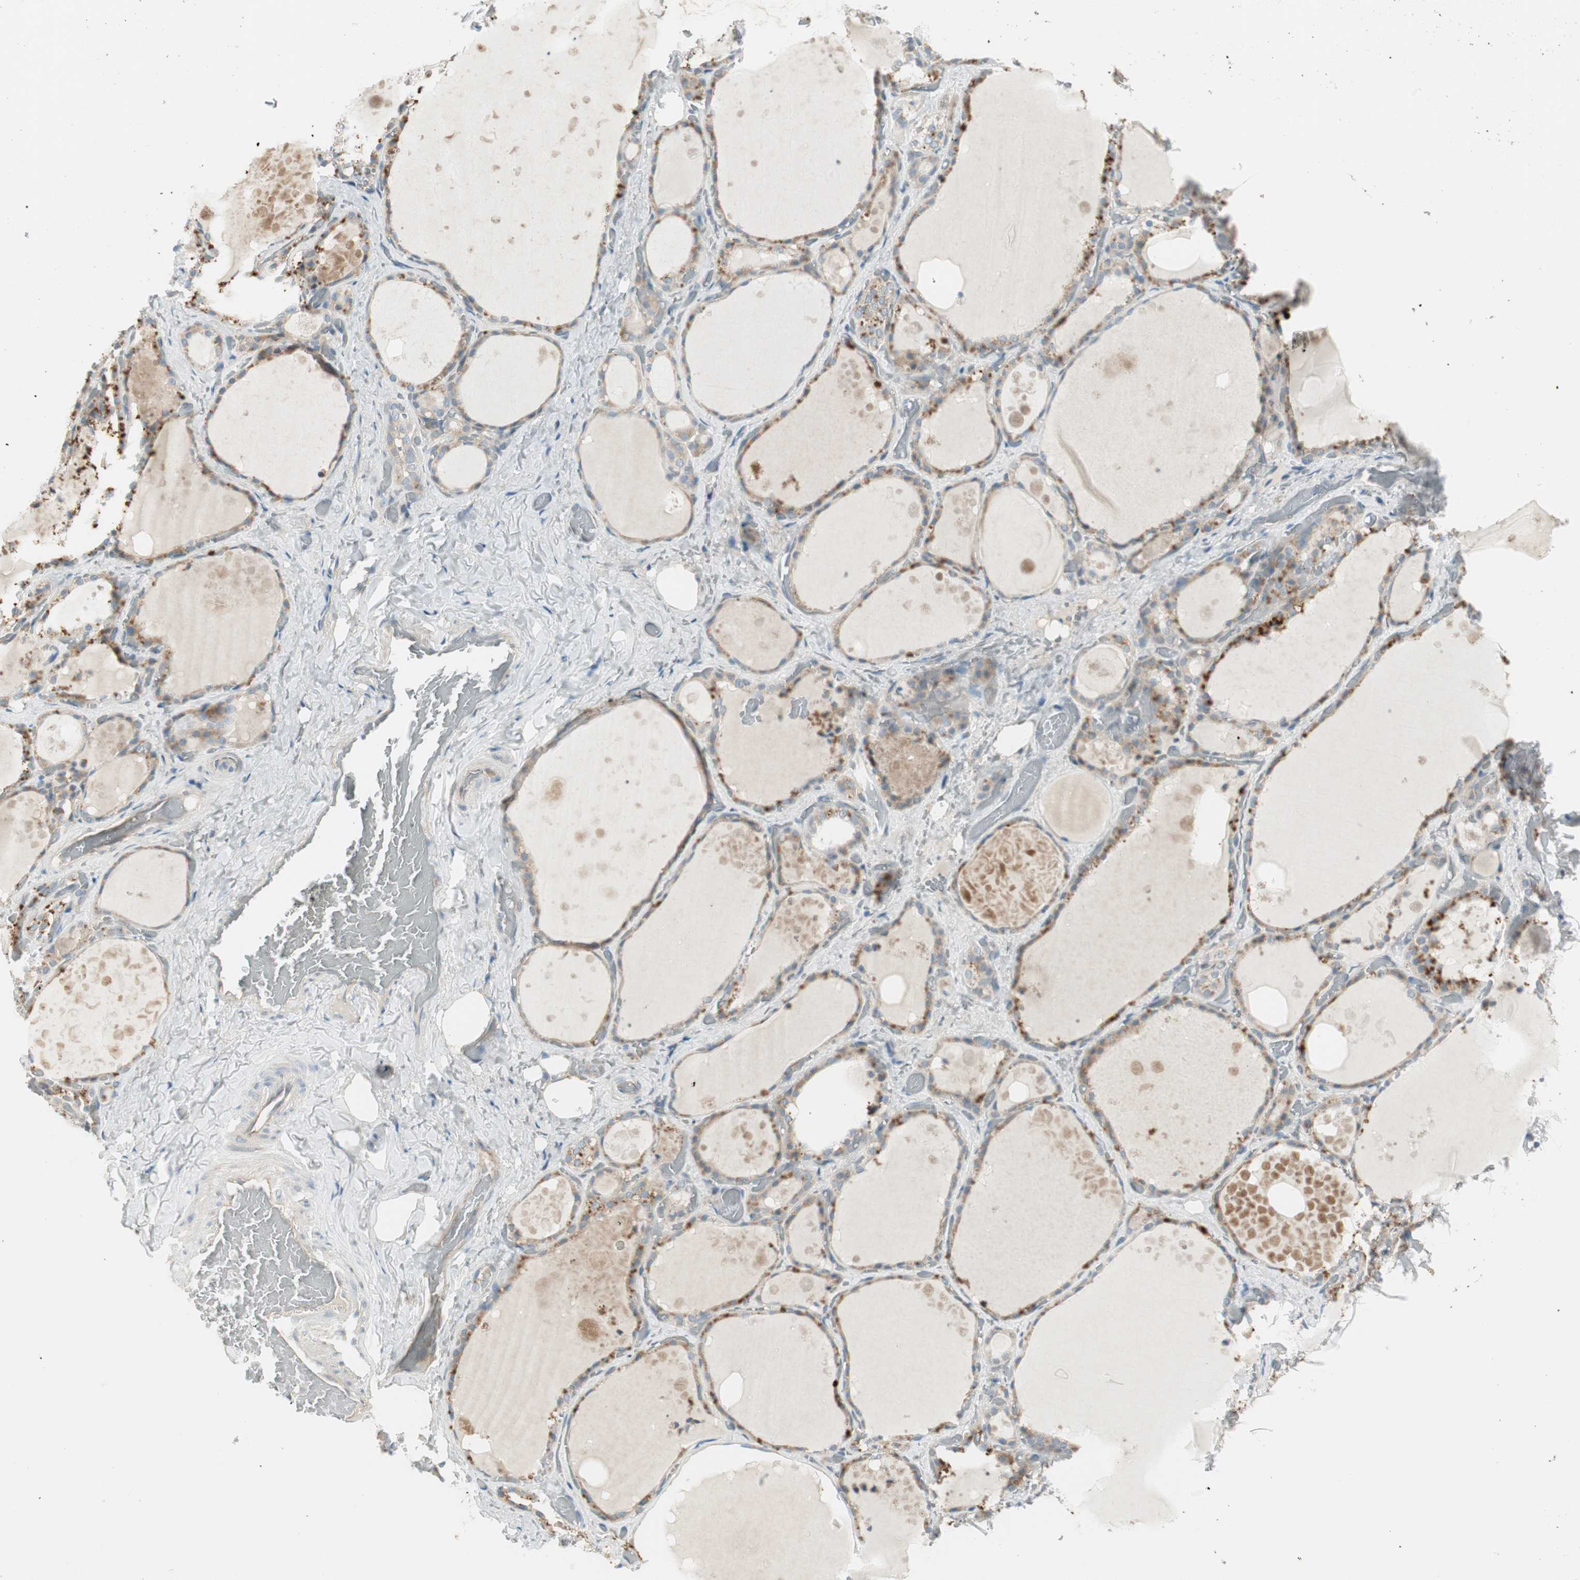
{"staining": {"intensity": "weak", "quantity": "25%-75%", "location": "cytoplasmic/membranous"}, "tissue": "thyroid gland", "cell_type": "Glandular cells", "image_type": "normal", "snomed": [{"axis": "morphology", "description": "Normal tissue, NOS"}, {"axis": "topography", "description": "Thyroid gland"}], "caption": "IHC of unremarkable thyroid gland displays low levels of weak cytoplasmic/membranous positivity in about 25%-75% of glandular cells. Nuclei are stained in blue.", "gene": "STON1", "patient": {"sex": "male", "age": 61}}